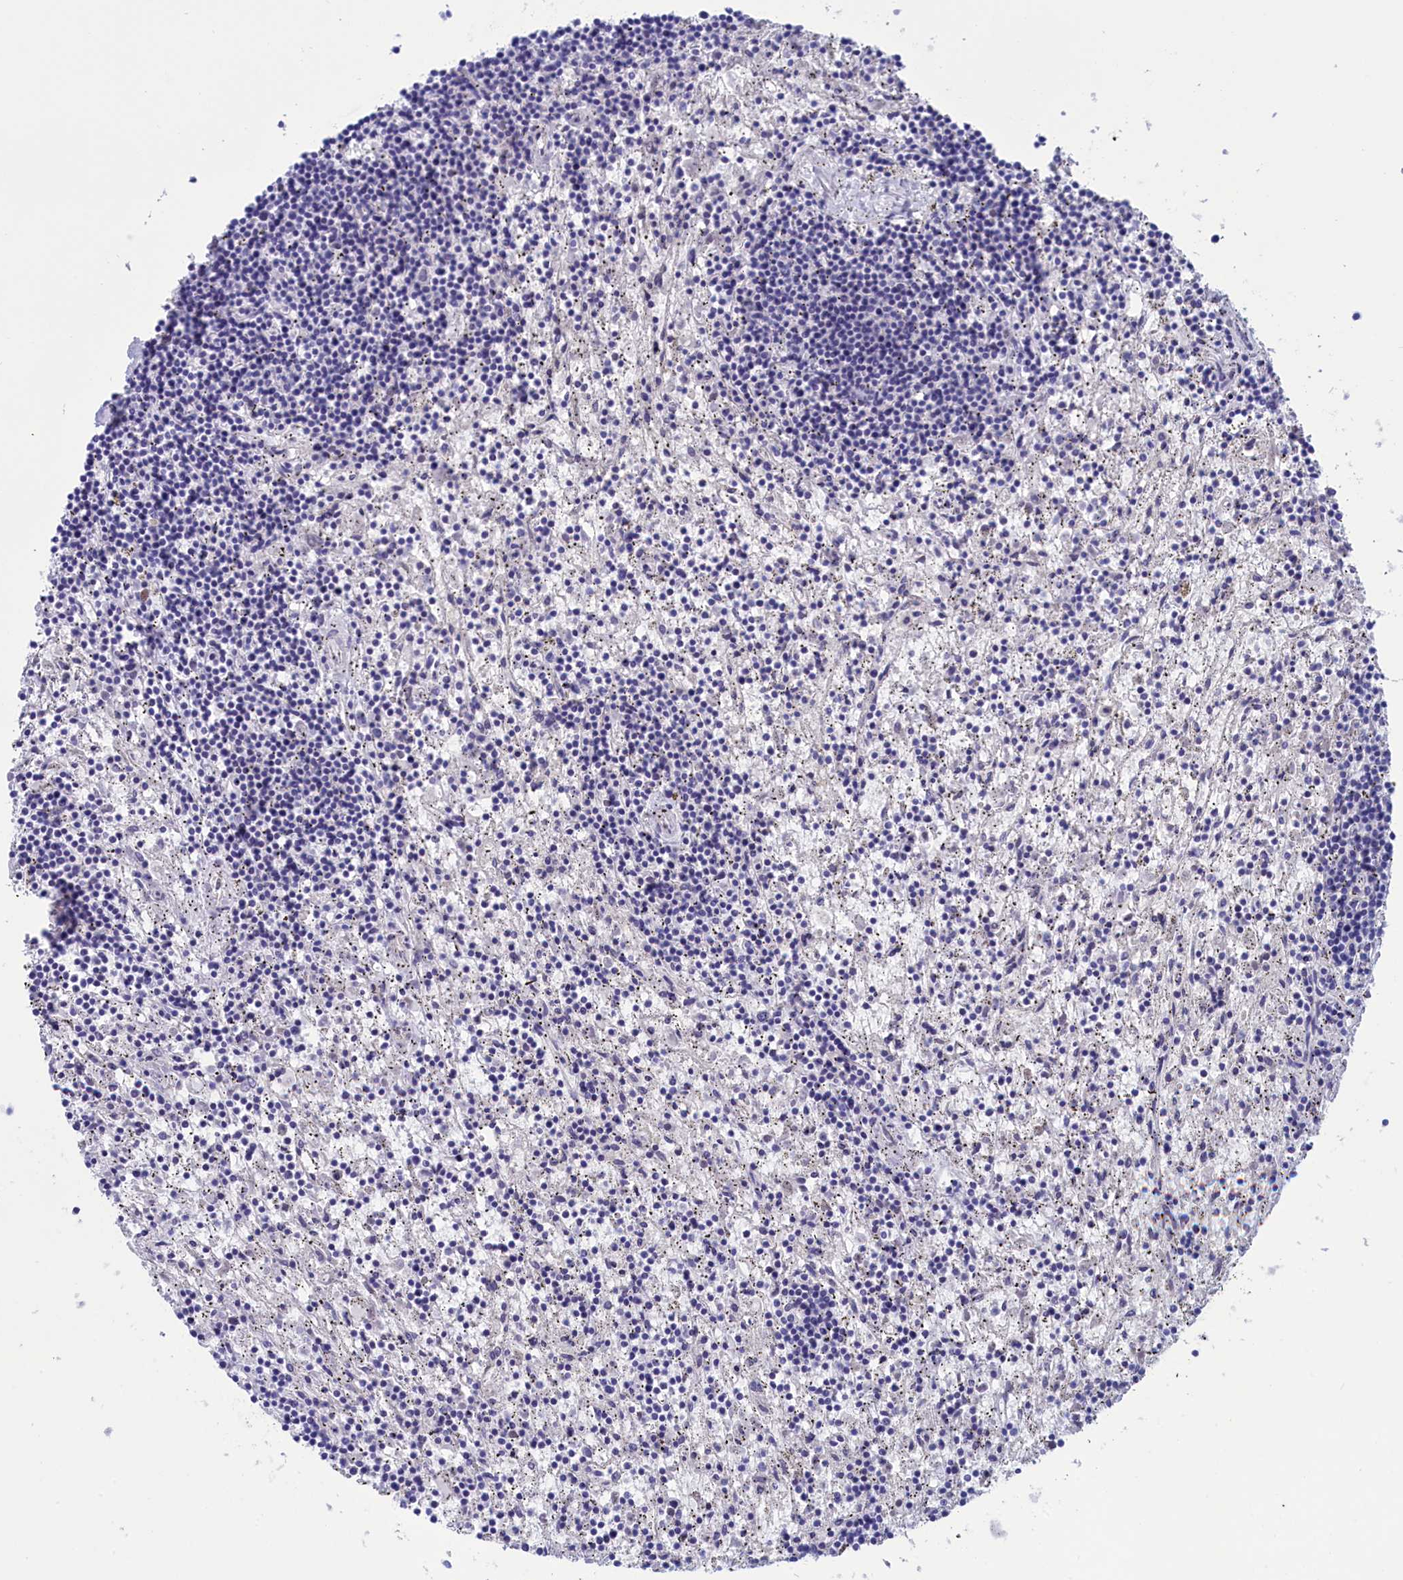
{"staining": {"intensity": "negative", "quantity": "none", "location": "none"}, "tissue": "lymphoma", "cell_type": "Tumor cells", "image_type": "cancer", "snomed": [{"axis": "morphology", "description": "Malignant lymphoma, non-Hodgkin's type, Low grade"}, {"axis": "topography", "description": "Spleen"}], "caption": "Tumor cells show no significant positivity in lymphoma.", "gene": "VPS35L", "patient": {"sex": "male", "age": 76}}